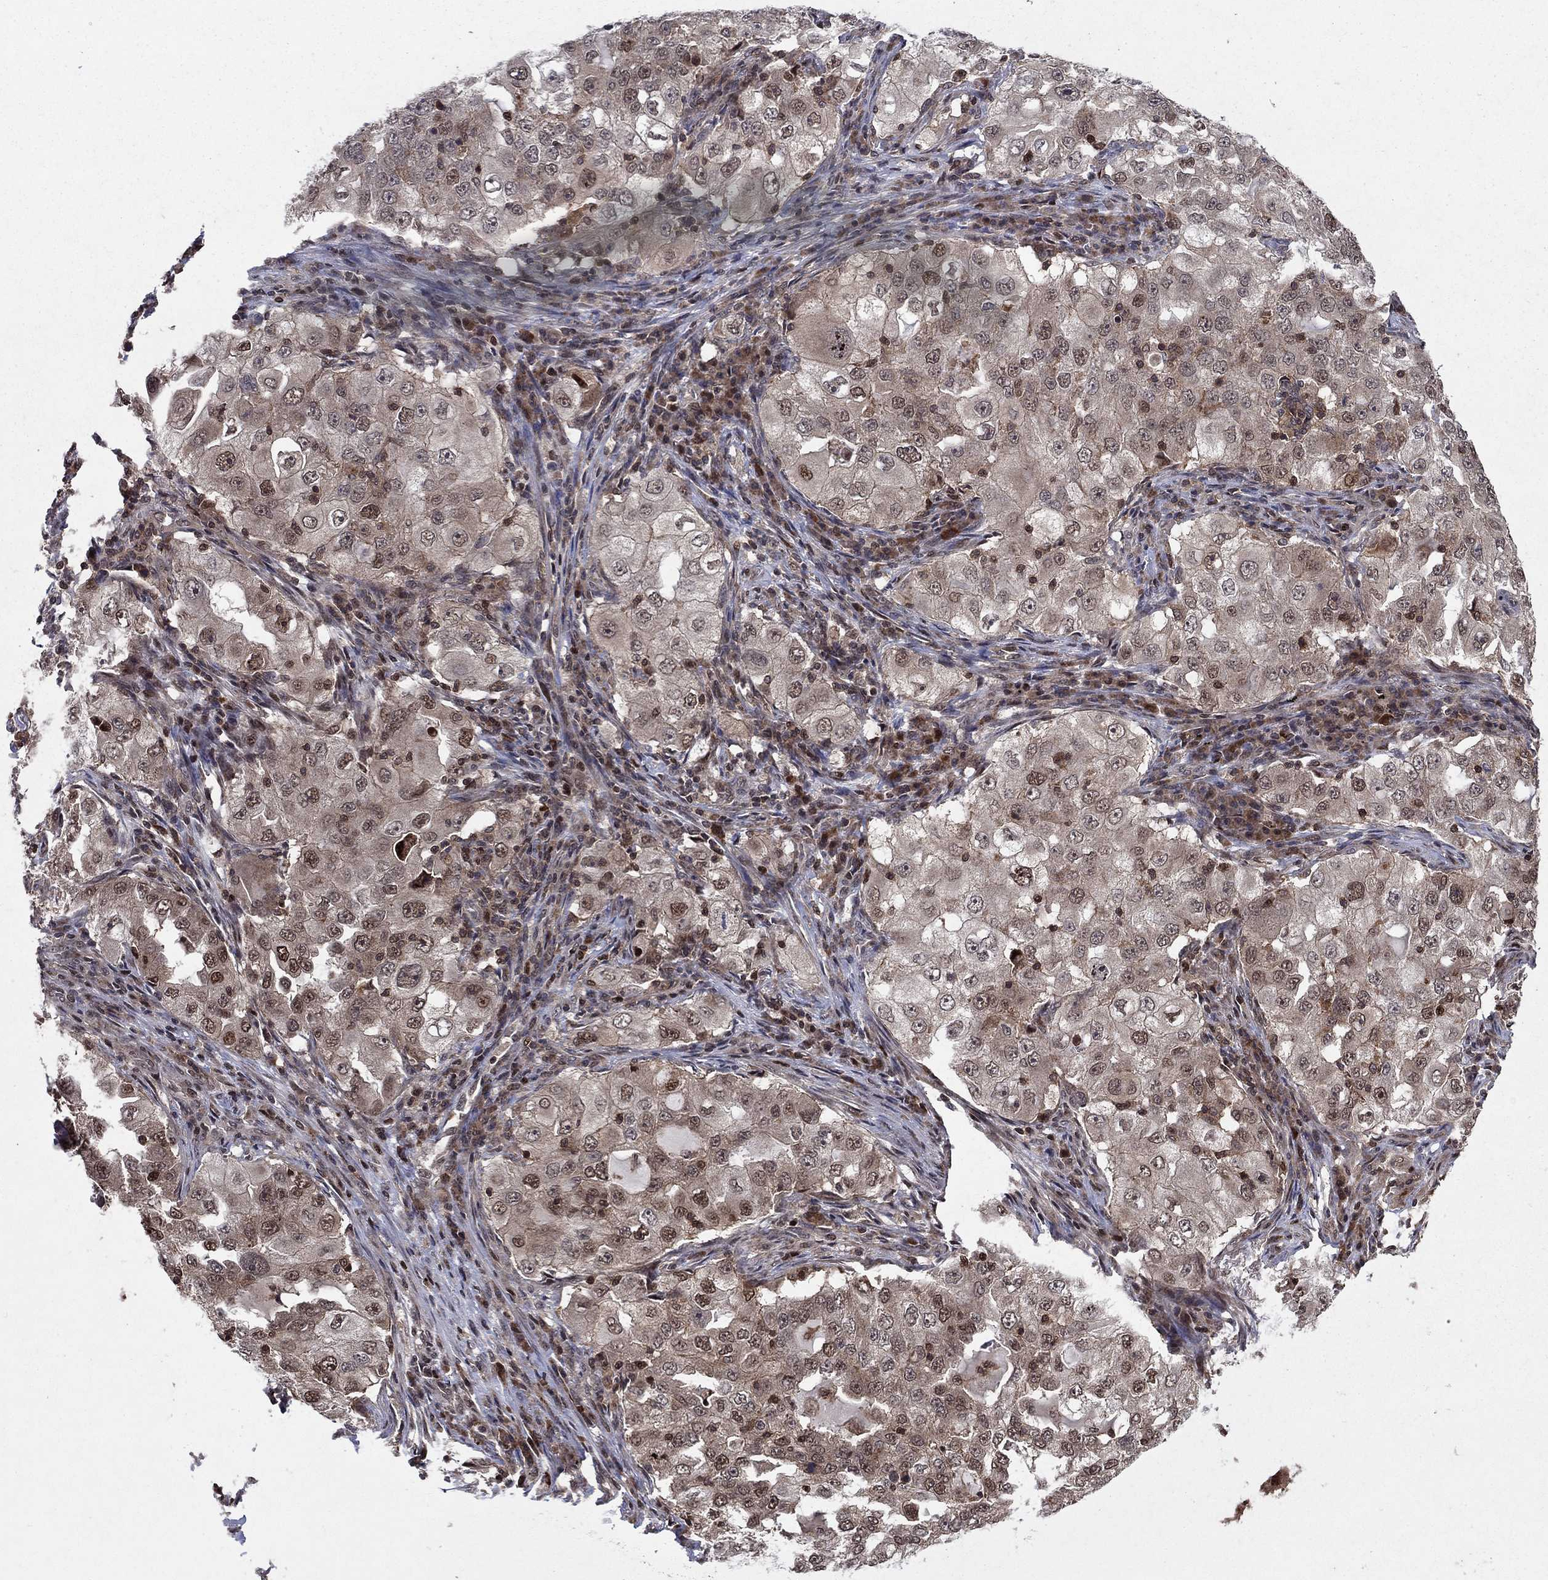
{"staining": {"intensity": "strong", "quantity": "<25%", "location": "nuclear"}, "tissue": "lung cancer", "cell_type": "Tumor cells", "image_type": "cancer", "snomed": [{"axis": "morphology", "description": "Adenocarcinoma, NOS"}, {"axis": "topography", "description": "Lung"}], "caption": "Lung adenocarcinoma was stained to show a protein in brown. There is medium levels of strong nuclear positivity in about <25% of tumor cells.", "gene": "CCDC66", "patient": {"sex": "female", "age": 61}}